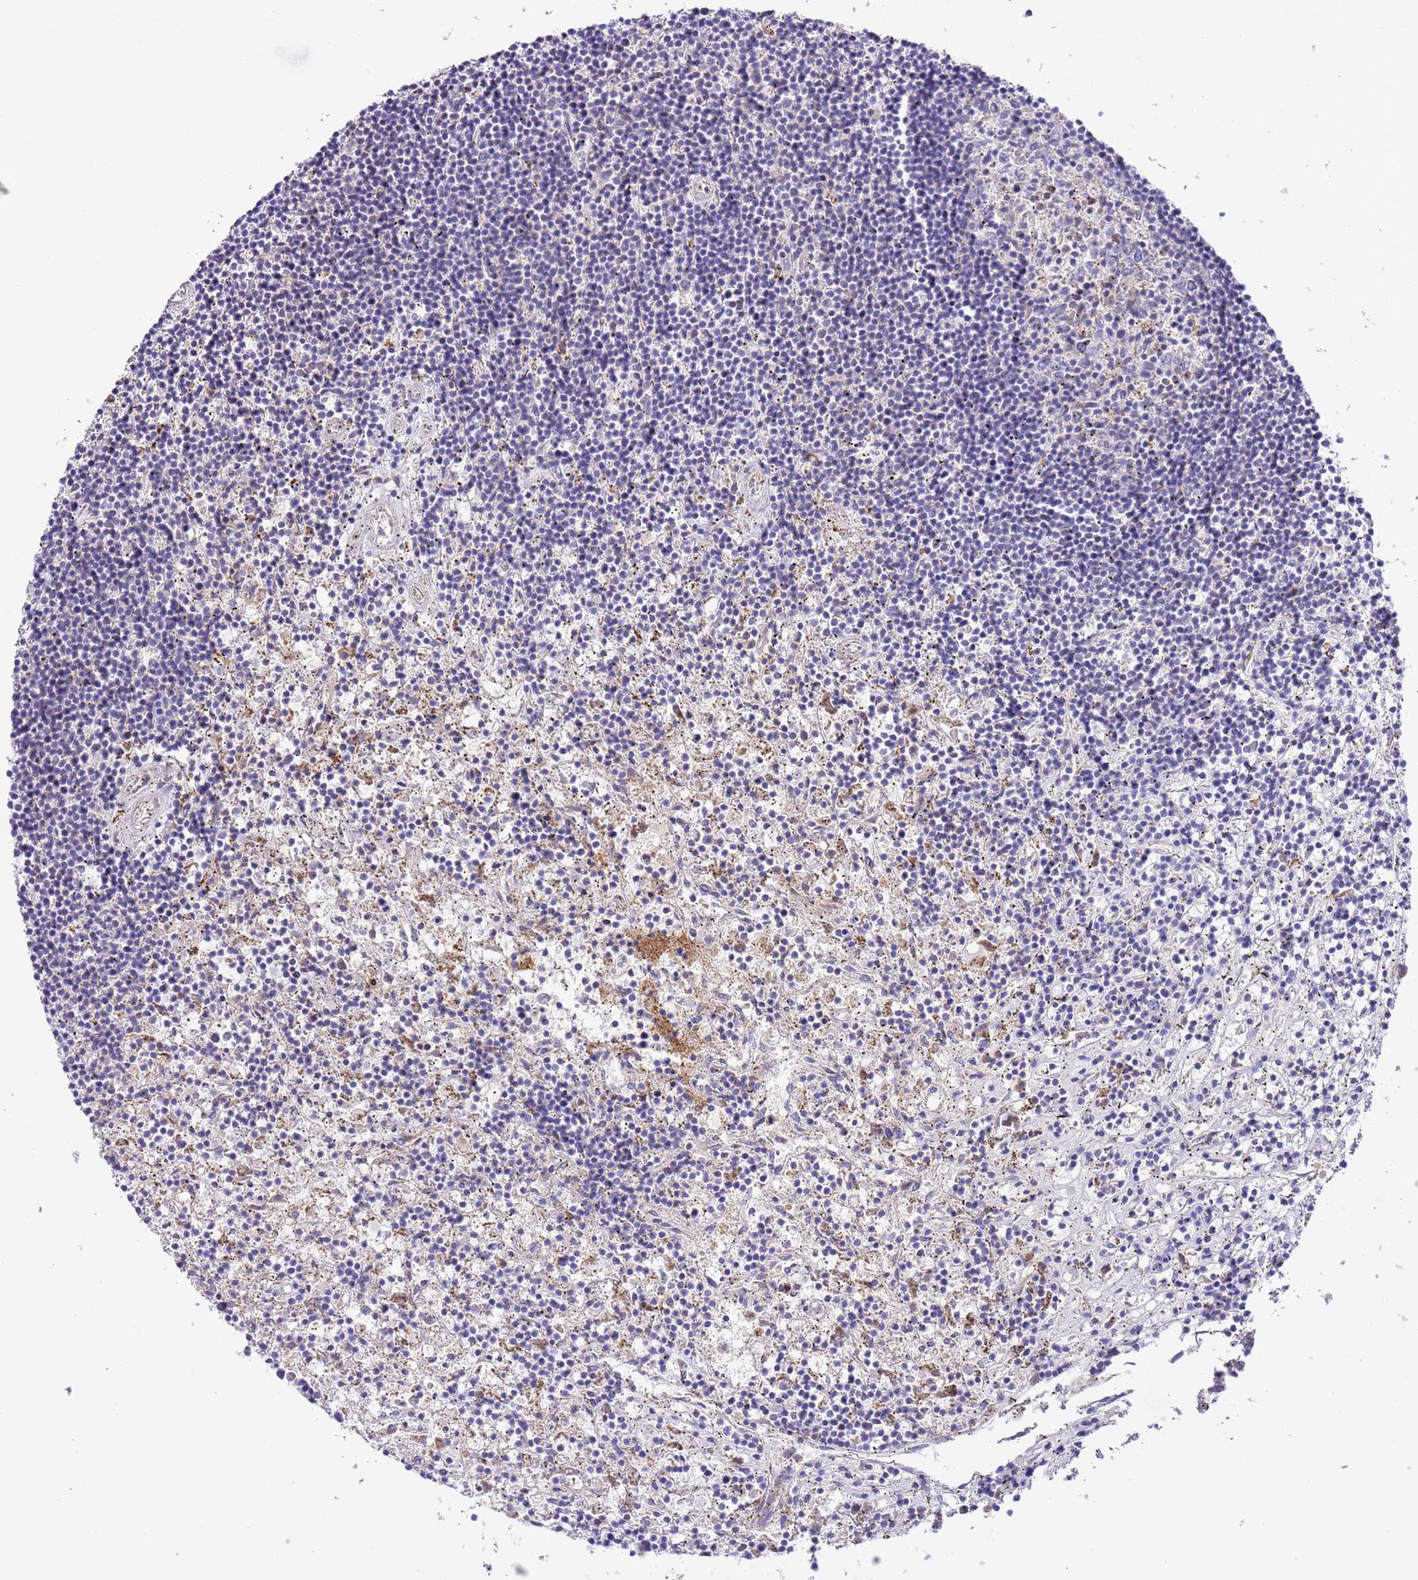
{"staining": {"intensity": "negative", "quantity": "none", "location": "none"}, "tissue": "lymphoma", "cell_type": "Tumor cells", "image_type": "cancer", "snomed": [{"axis": "morphology", "description": "Malignant lymphoma, non-Hodgkin's type, Low grade"}, {"axis": "topography", "description": "Spleen"}], "caption": "High magnification brightfield microscopy of malignant lymphoma, non-Hodgkin's type (low-grade) stained with DAB (brown) and counterstained with hematoxylin (blue): tumor cells show no significant expression.", "gene": "SS18L2", "patient": {"sex": "male", "age": 76}}